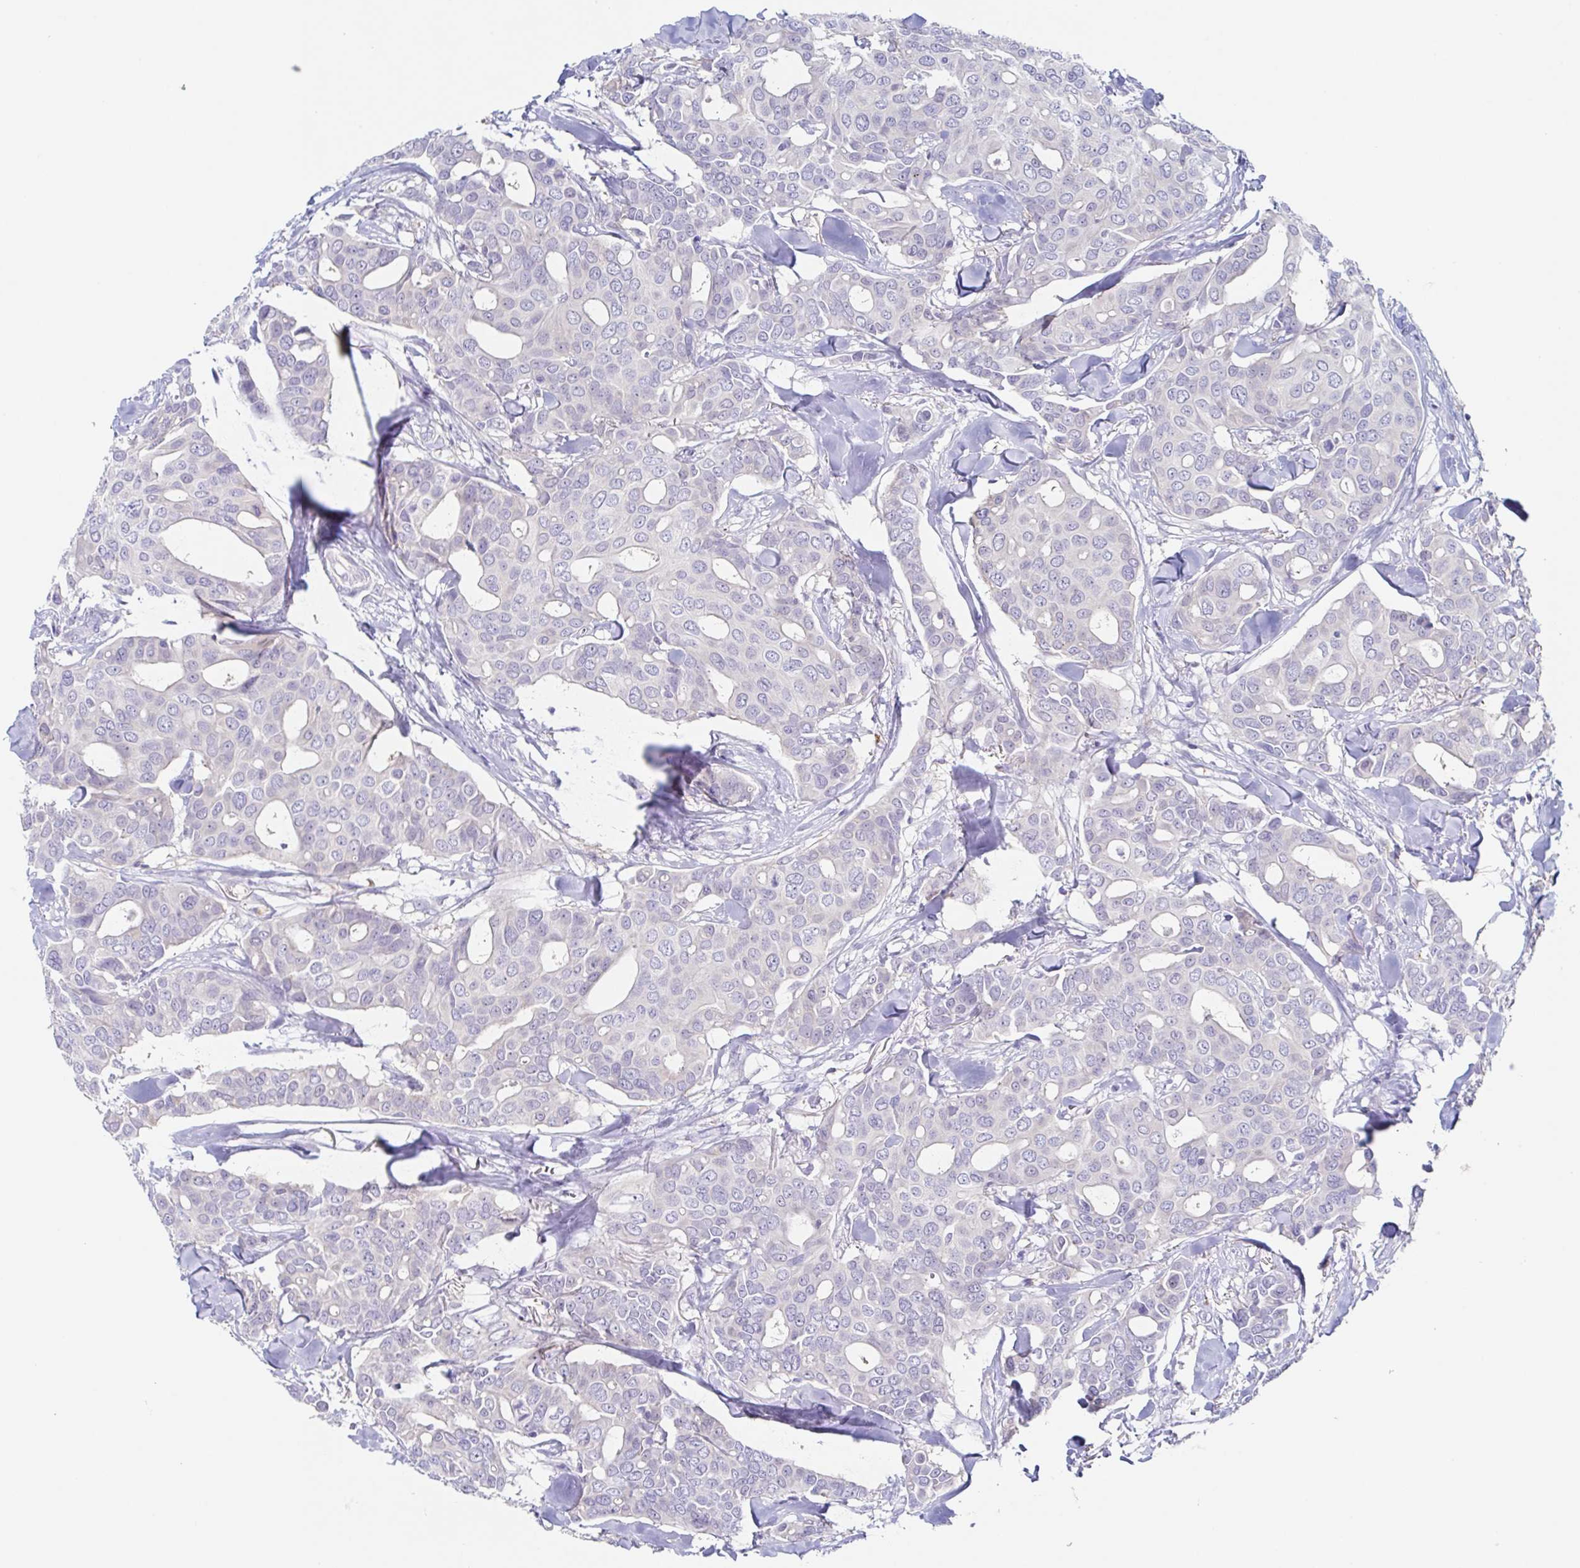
{"staining": {"intensity": "negative", "quantity": "none", "location": "none"}, "tissue": "breast cancer", "cell_type": "Tumor cells", "image_type": "cancer", "snomed": [{"axis": "morphology", "description": "Duct carcinoma"}, {"axis": "topography", "description": "Breast"}], "caption": "Tumor cells are negative for brown protein staining in invasive ductal carcinoma (breast).", "gene": "HTR2A", "patient": {"sex": "female", "age": 54}}